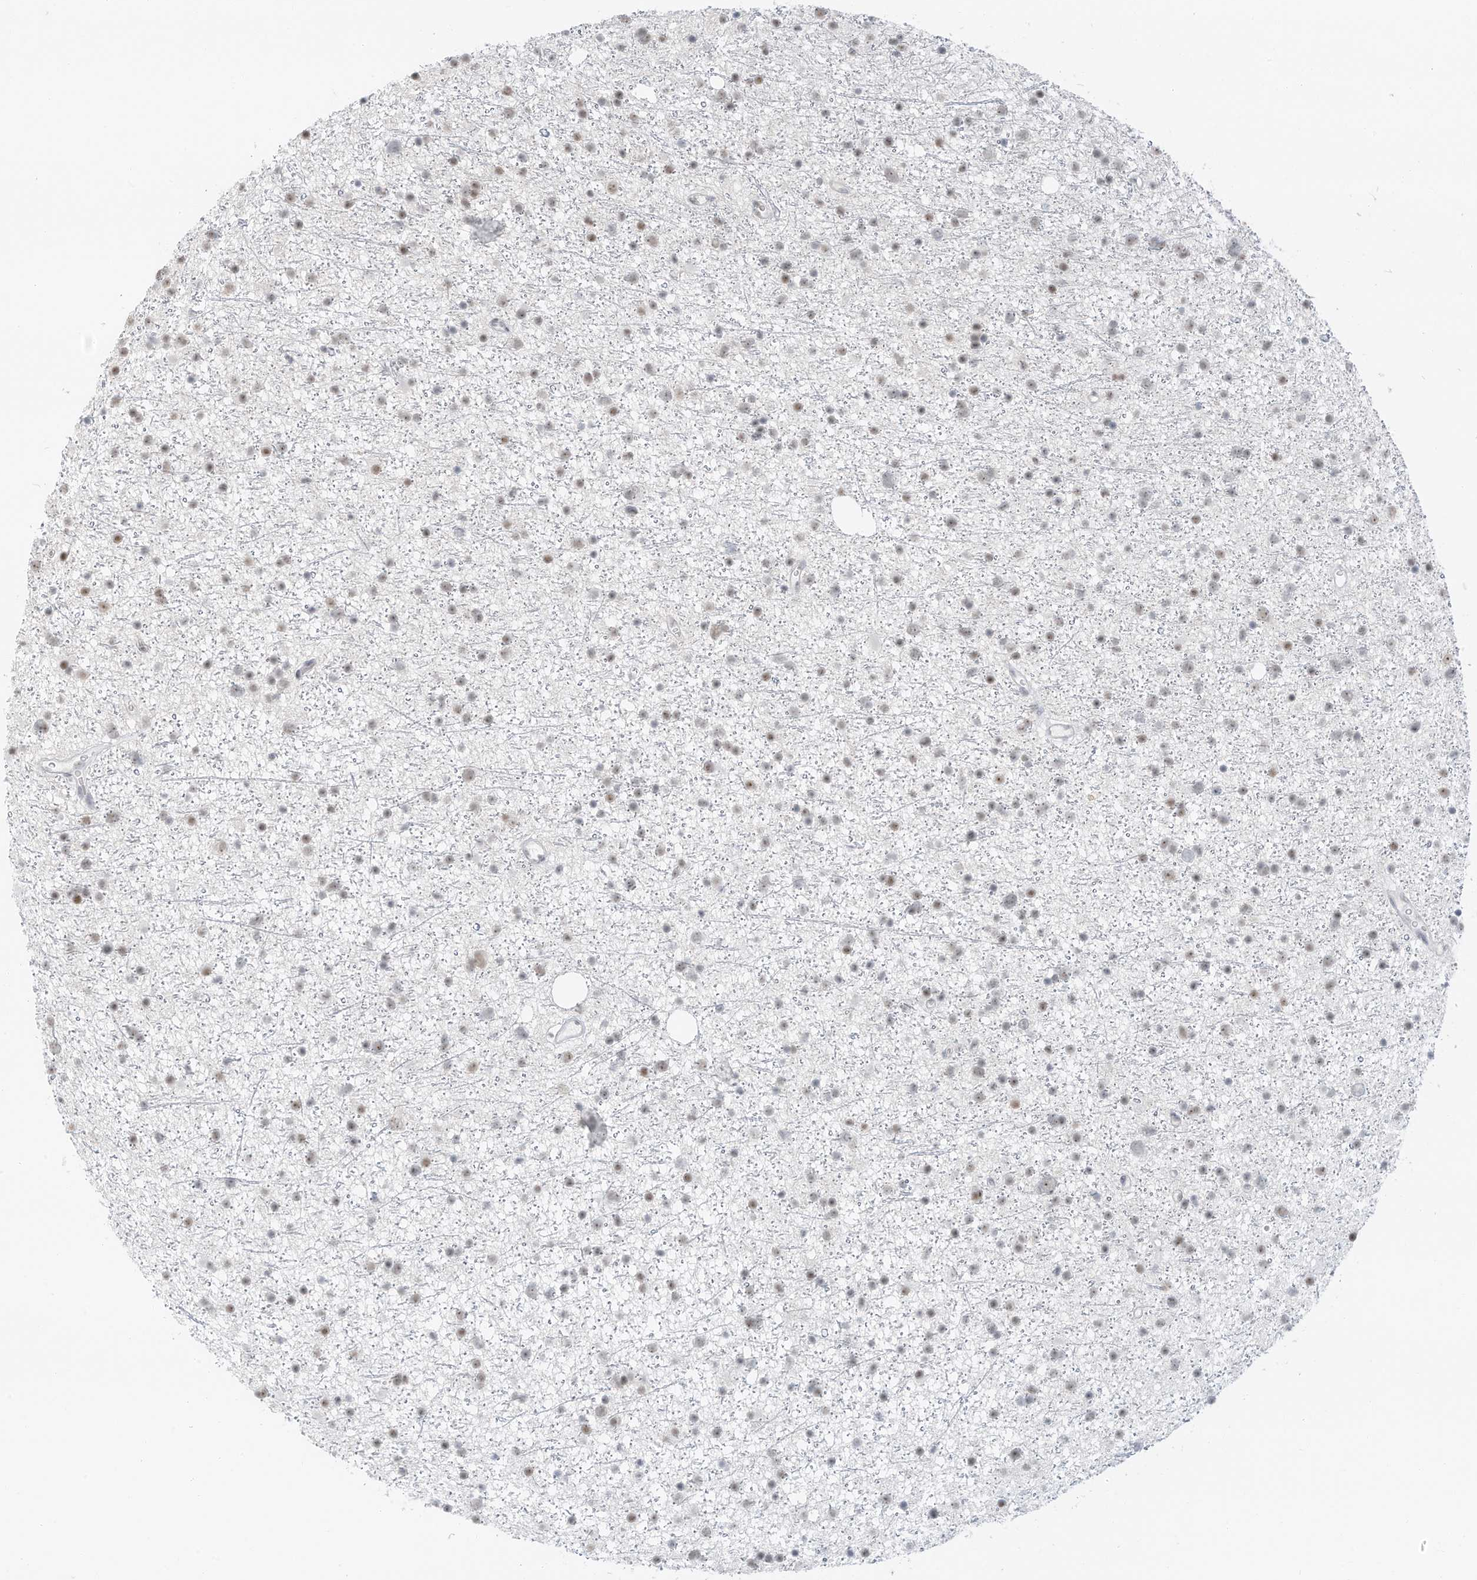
{"staining": {"intensity": "weak", "quantity": "25%-75%", "location": "nuclear"}, "tissue": "glioma", "cell_type": "Tumor cells", "image_type": "cancer", "snomed": [{"axis": "morphology", "description": "Glioma, malignant, Low grade"}, {"axis": "topography", "description": "Cerebral cortex"}], "caption": "Tumor cells exhibit low levels of weak nuclear expression in about 25%-75% of cells in human glioma.", "gene": "PGC", "patient": {"sex": "female", "age": 39}}